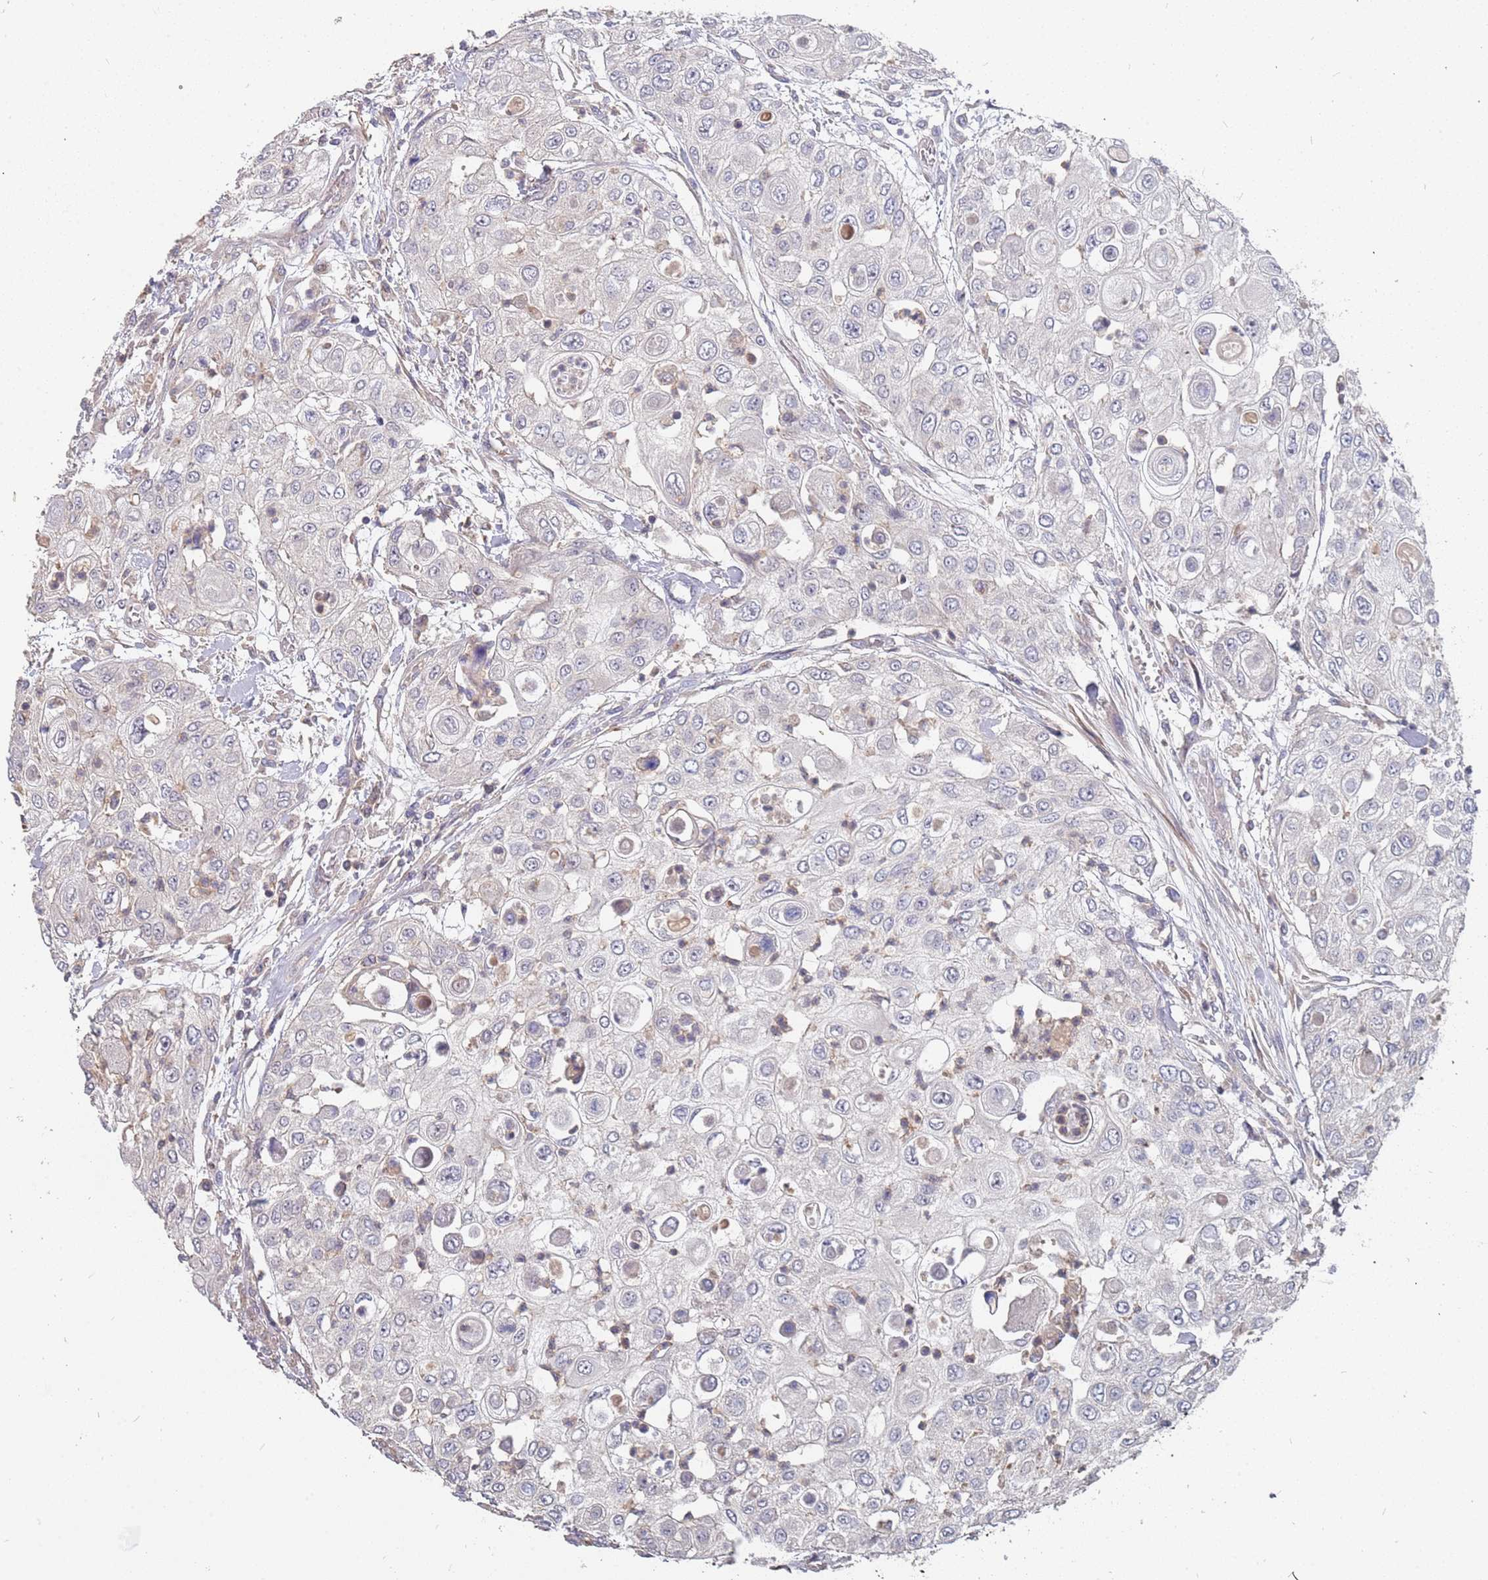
{"staining": {"intensity": "negative", "quantity": "none", "location": "none"}, "tissue": "urothelial cancer", "cell_type": "Tumor cells", "image_type": "cancer", "snomed": [{"axis": "morphology", "description": "Urothelial carcinoma, High grade"}, {"axis": "topography", "description": "Urinary bladder"}], "caption": "Histopathology image shows no protein expression in tumor cells of urothelial cancer tissue.", "gene": "TCEANC2", "patient": {"sex": "female", "age": 79}}